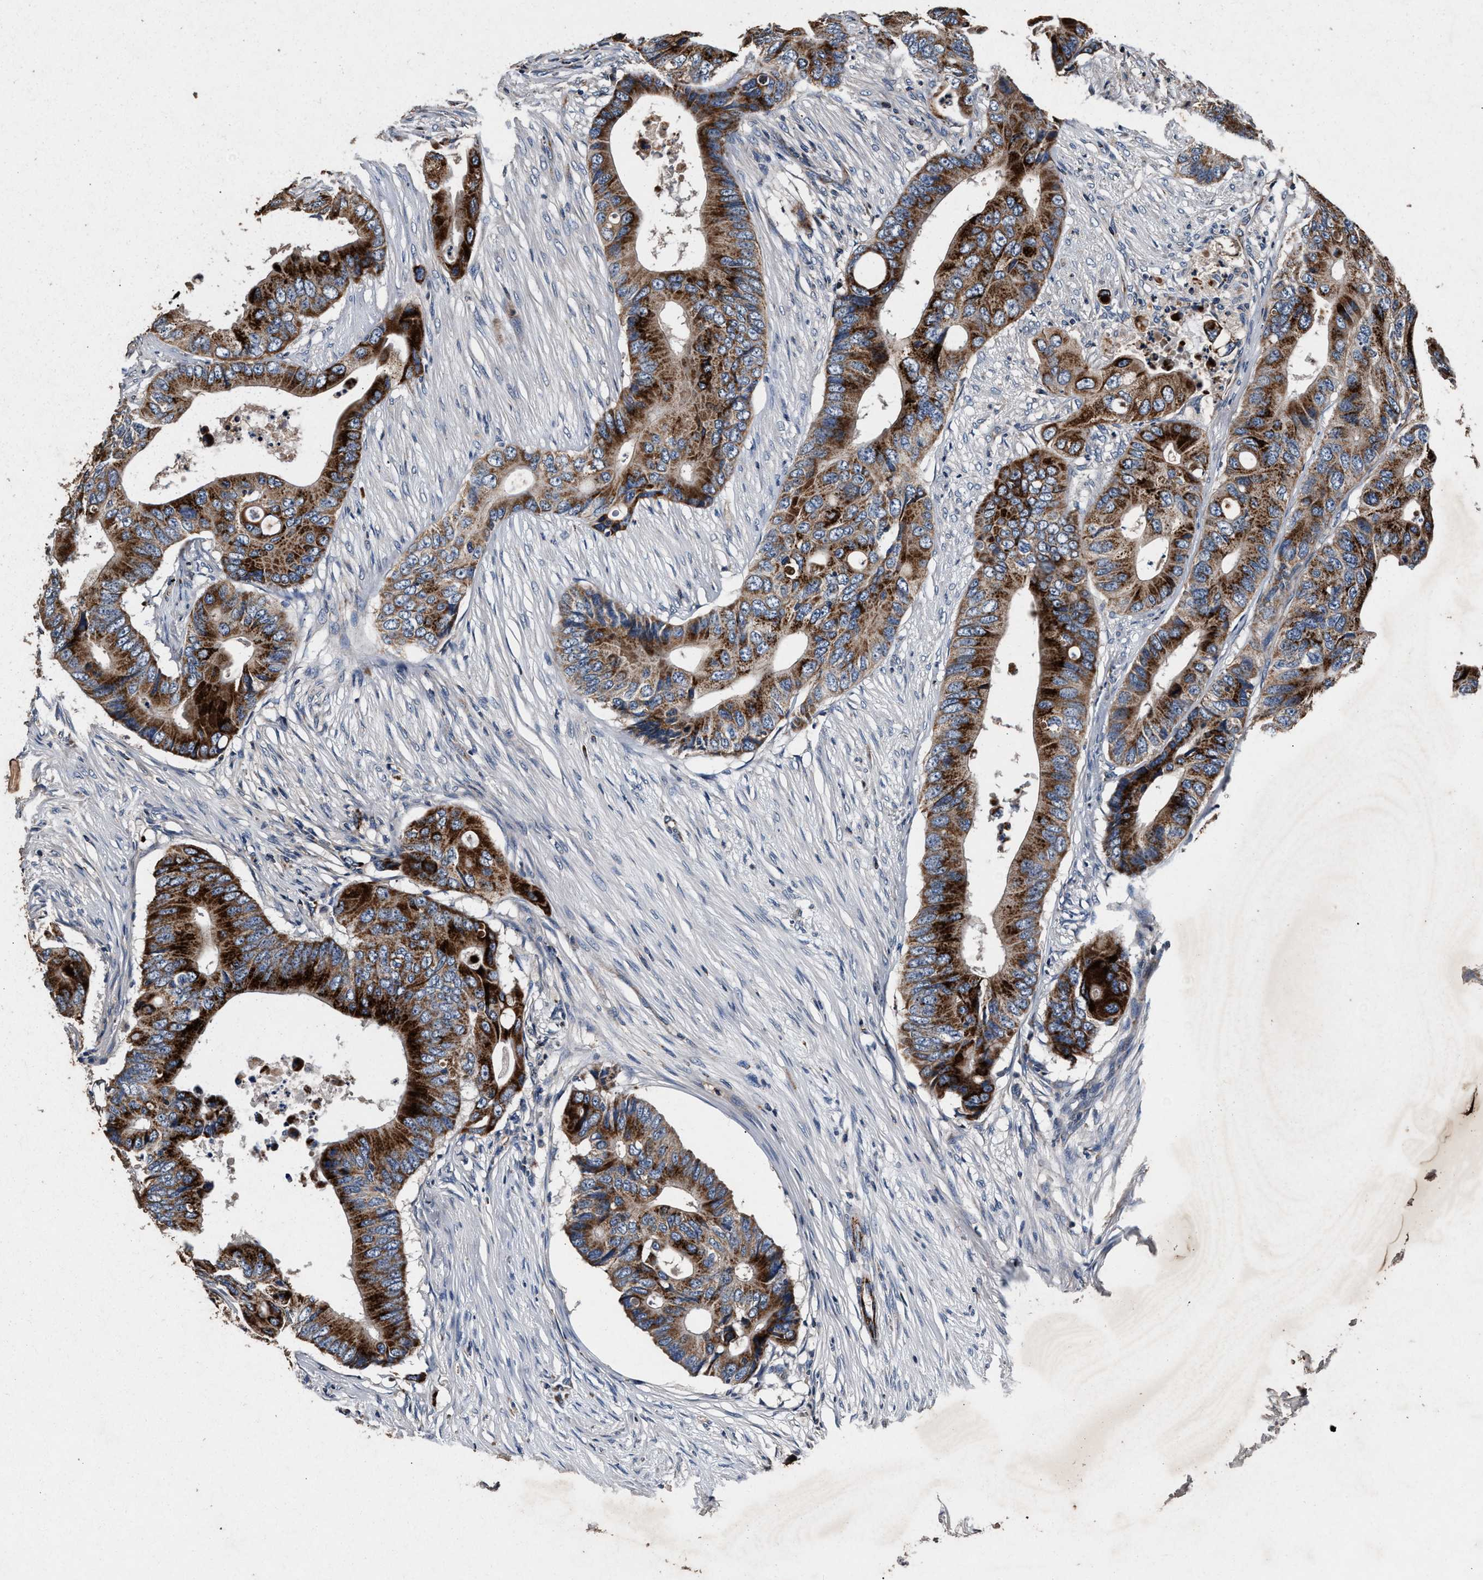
{"staining": {"intensity": "strong", "quantity": ">75%", "location": "cytoplasmic/membranous"}, "tissue": "colorectal cancer", "cell_type": "Tumor cells", "image_type": "cancer", "snomed": [{"axis": "morphology", "description": "Adenocarcinoma, NOS"}, {"axis": "topography", "description": "Colon"}], "caption": "Tumor cells show high levels of strong cytoplasmic/membranous positivity in about >75% of cells in colorectal cancer.", "gene": "PKD2L1", "patient": {"sex": "male", "age": 71}}